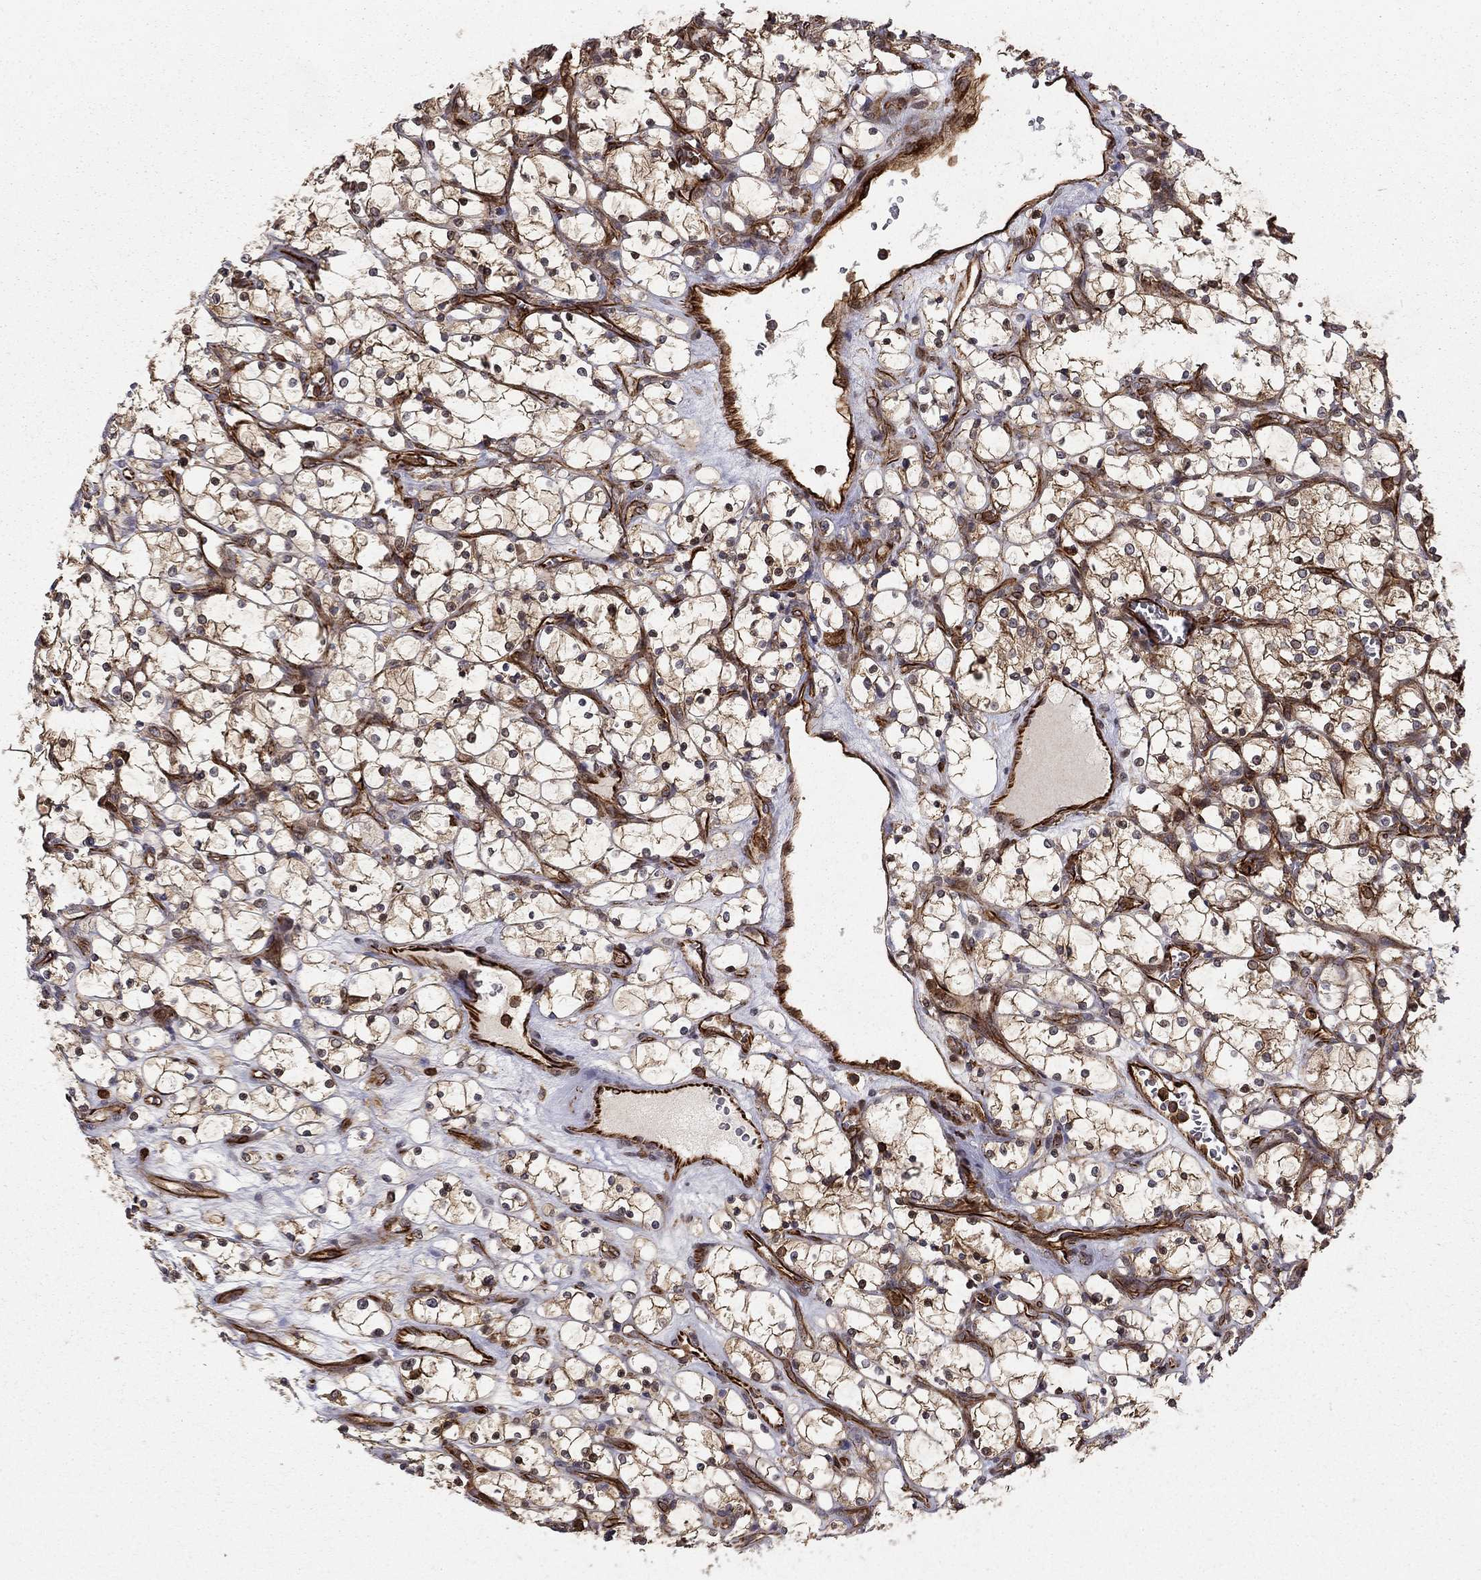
{"staining": {"intensity": "moderate", "quantity": "25%-75%", "location": "cytoplasmic/membranous"}, "tissue": "renal cancer", "cell_type": "Tumor cells", "image_type": "cancer", "snomed": [{"axis": "morphology", "description": "Adenocarcinoma, NOS"}, {"axis": "topography", "description": "Kidney"}], "caption": "Moderate cytoplasmic/membranous expression is identified in approximately 25%-75% of tumor cells in adenocarcinoma (renal).", "gene": "ADM", "patient": {"sex": "female", "age": 69}}